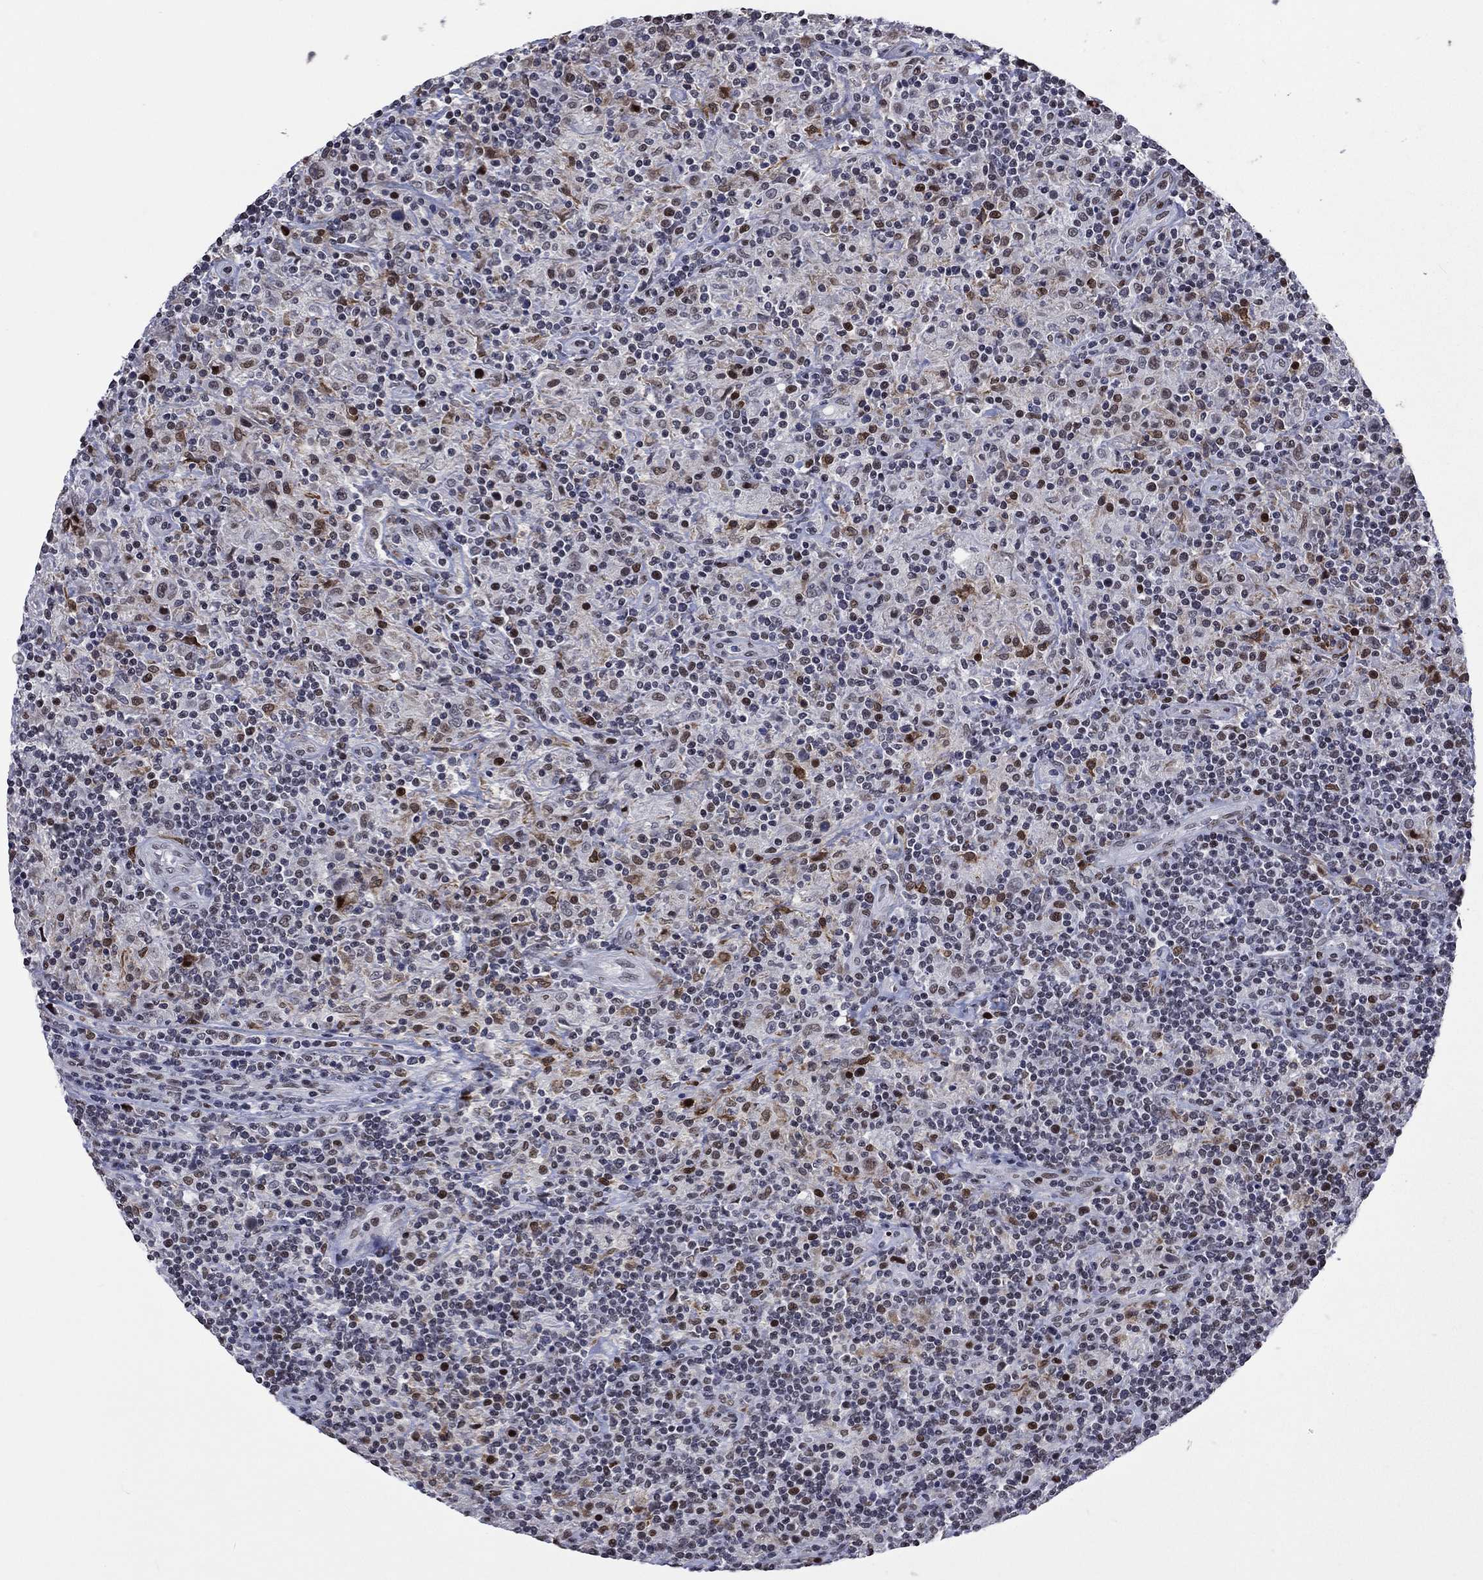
{"staining": {"intensity": "negative", "quantity": "none", "location": "none"}, "tissue": "lymphoma", "cell_type": "Tumor cells", "image_type": "cancer", "snomed": [{"axis": "morphology", "description": "Hodgkin's disease, NOS"}, {"axis": "topography", "description": "Lymph node"}], "caption": "The photomicrograph demonstrates no significant expression in tumor cells of Hodgkin's disease.", "gene": "HCFC1", "patient": {"sex": "male", "age": 70}}